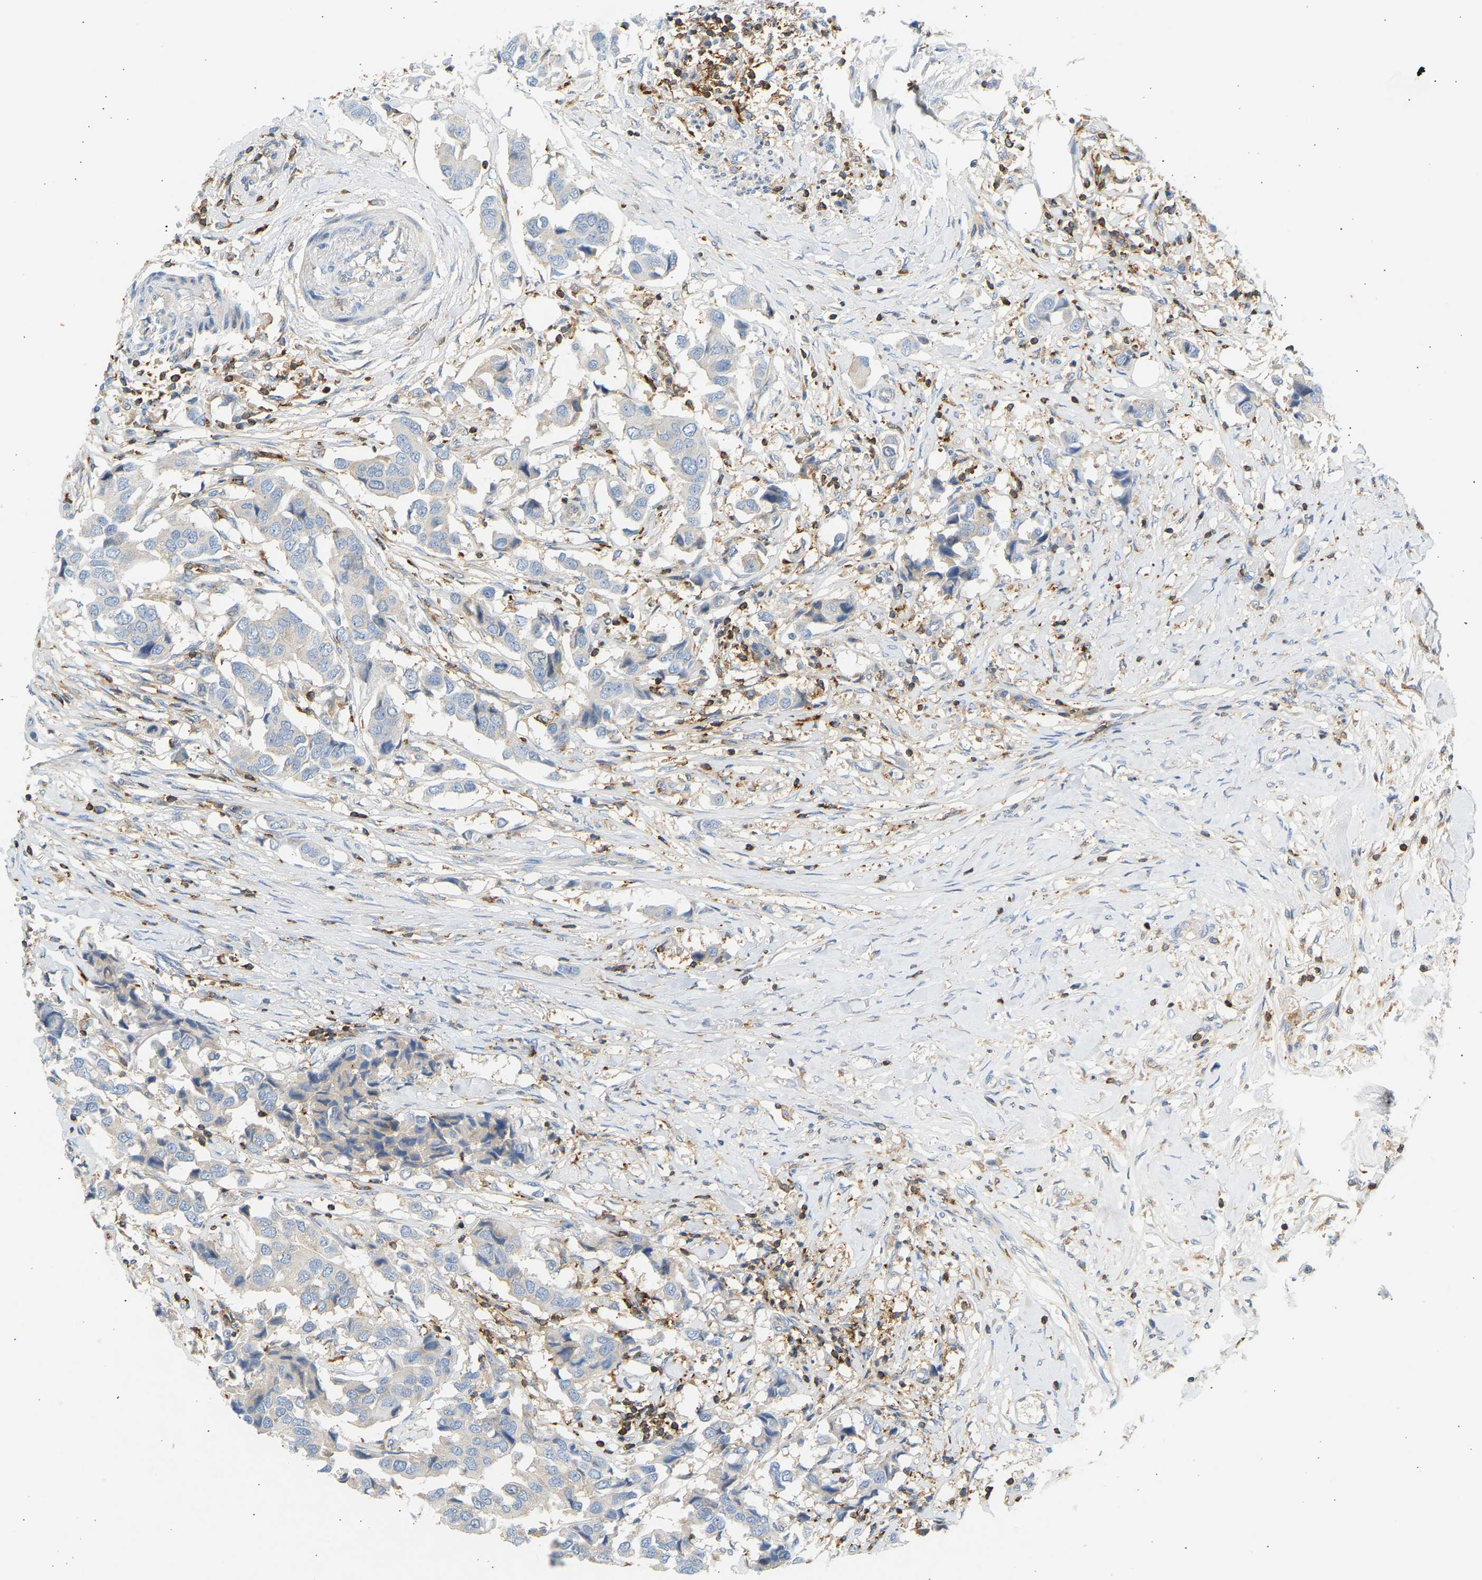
{"staining": {"intensity": "negative", "quantity": "none", "location": "none"}, "tissue": "breast cancer", "cell_type": "Tumor cells", "image_type": "cancer", "snomed": [{"axis": "morphology", "description": "Duct carcinoma"}, {"axis": "topography", "description": "Breast"}], "caption": "Tumor cells are negative for protein expression in human breast cancer. (DAB IHC with hematoxylin counter stain).", "gene": "FNBP1", "patient": {"sex": "female", "age": 80}}